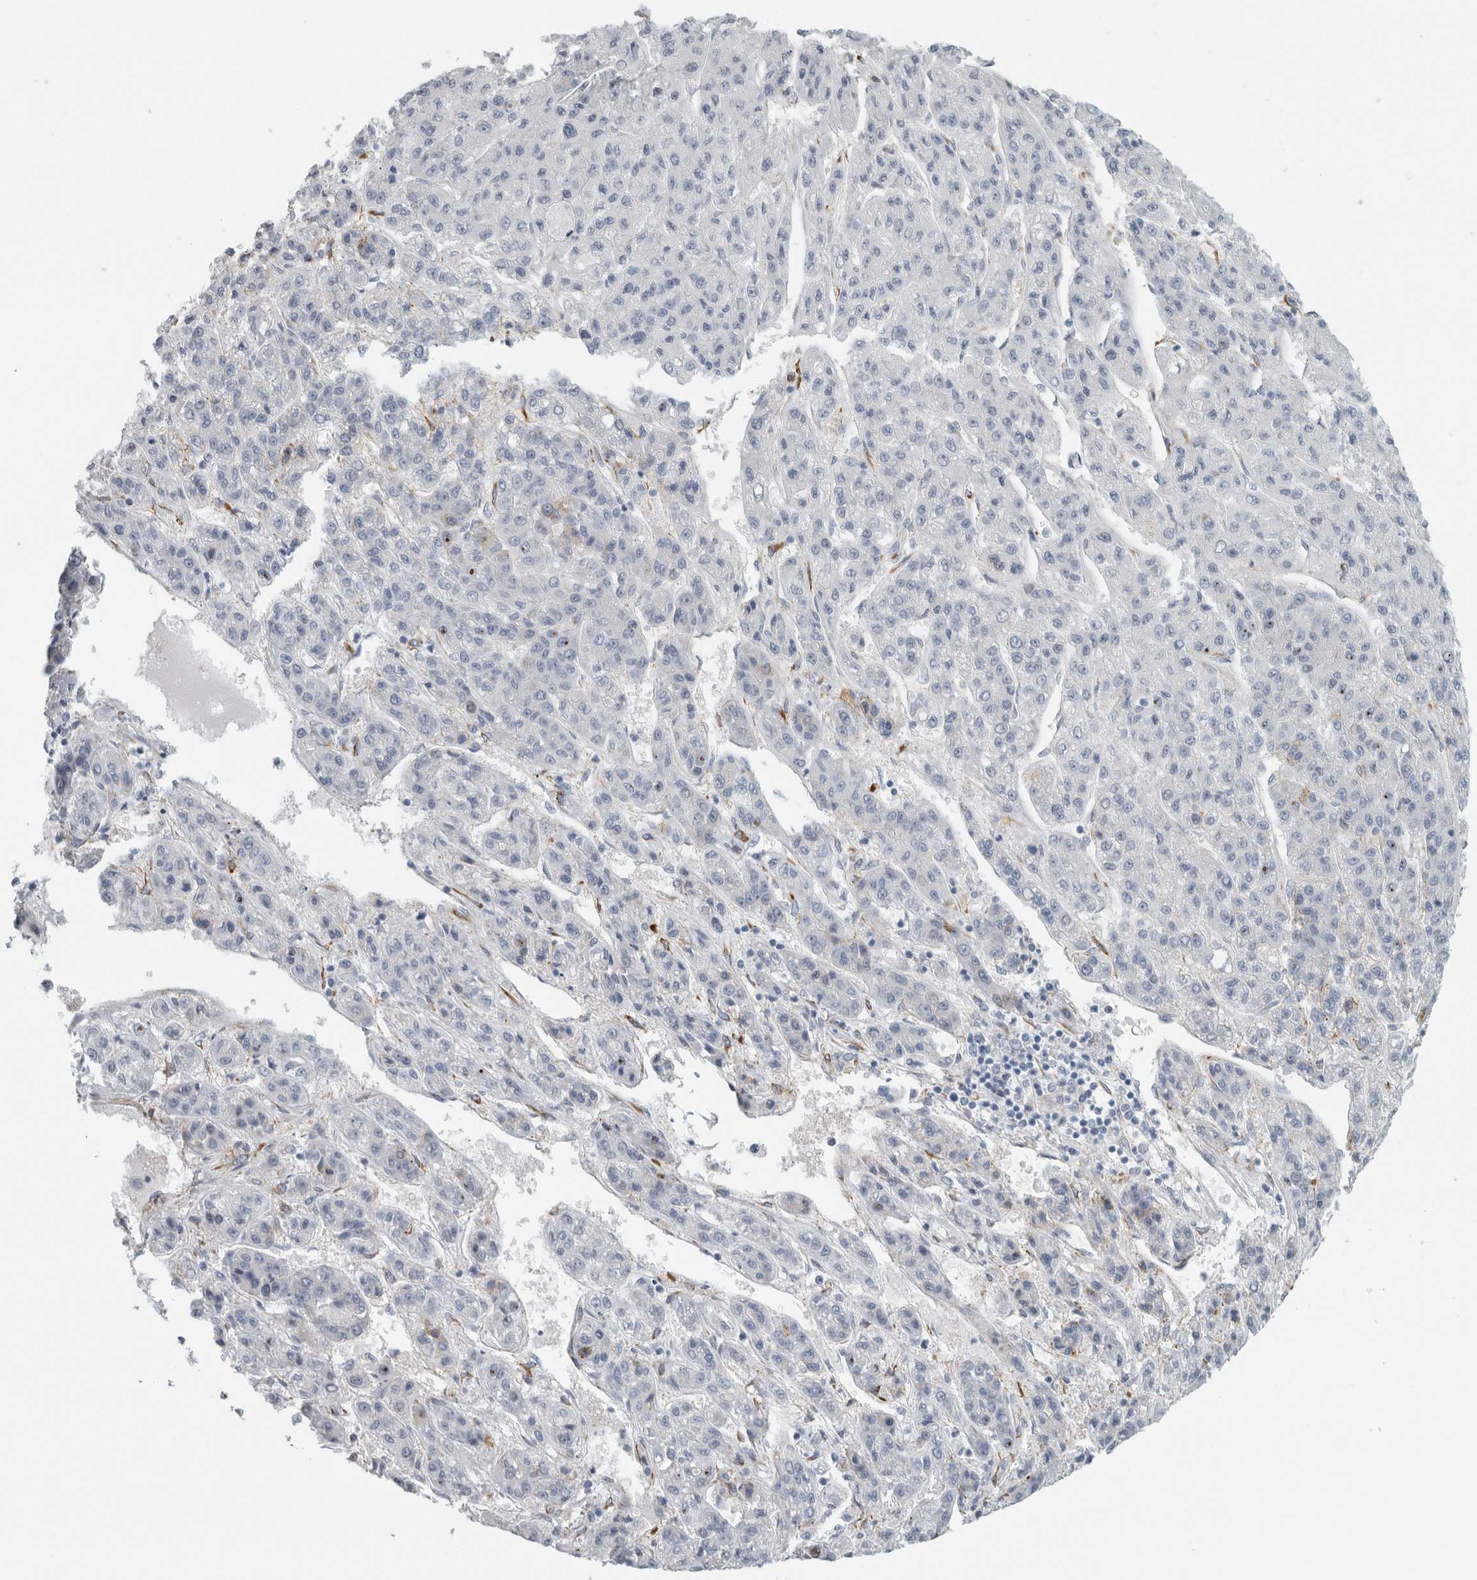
{"staining": {"intensity": "strong", "quantity": "<25%", "location": "nuclear"}, "tissue": "liver cancer", "cell_type": "Tumor cells", "image_type": "cancer", "snomed": [{"axis": "morphology", "description": "Carcinoma, Hepatocellular, NOS"}, {"axis": "topography", "description": "Liver"}], "caption": "This is an image of immunohistochemistry (IHC) staining of liver hepatocellular carcinoma, which shows strong positivity in the nuclear of tumor cells.", "gene": "B3GNT3", "patient": {"sex": "male", "age": 70}}